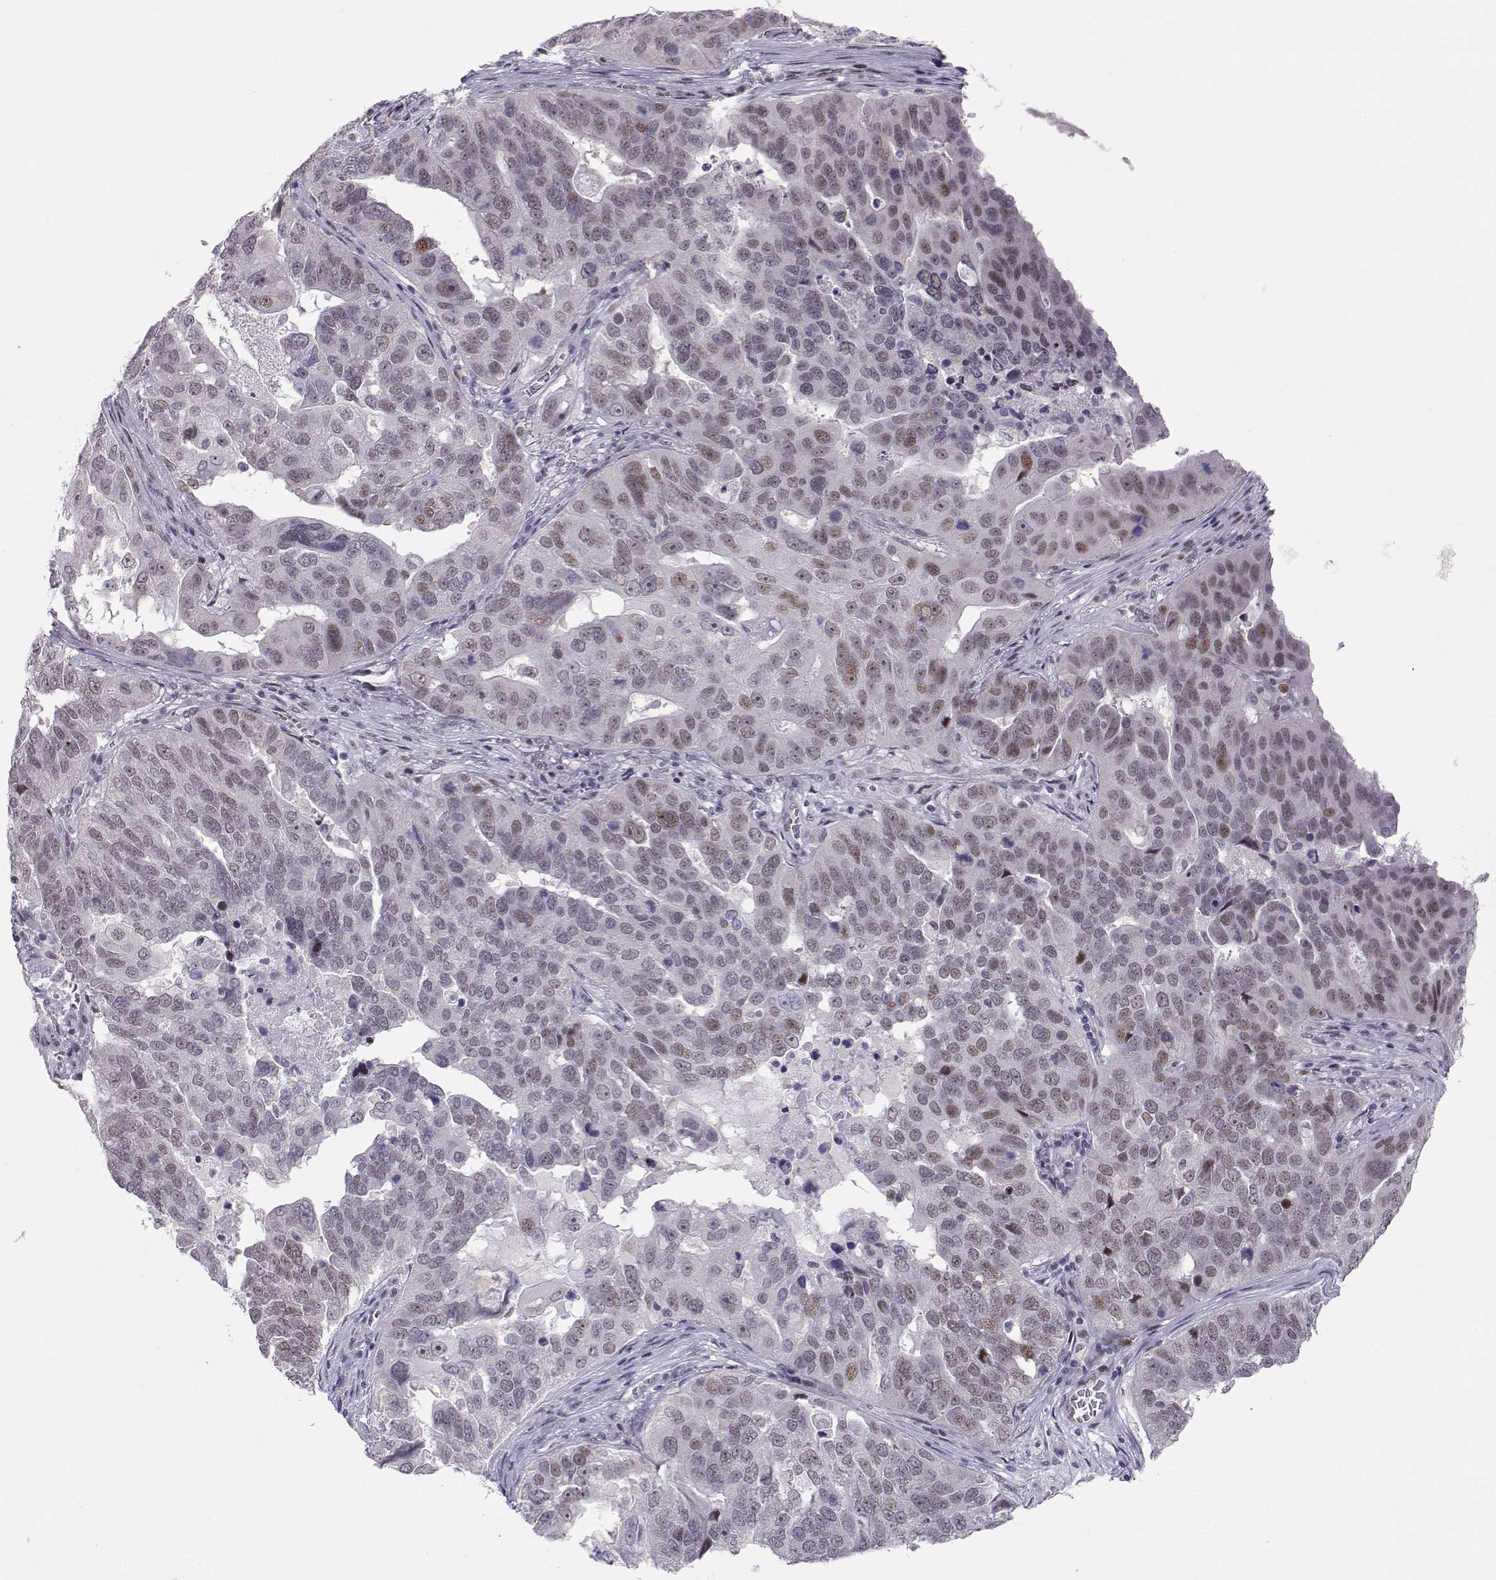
{"staining": {"intensity": "weak", "quantity": "<25%", "location": "nuclear"}, "tissue": "ovarian cancer", "cell_type": "Tumor cells", "image_type": "cancer", "snomed": [{"axis": "morphology", "description": "Carcinoma, endometroid"}, {"axis": "topography", "description": "Soft tissue"}, {"axis": "topography", "description": "Ovary"}], "caption": "Tumor cells are negative for brown protein staining in ovarian cancer.", "gene": "SIX6", "patient": {"sex": "female", "age": 52}}